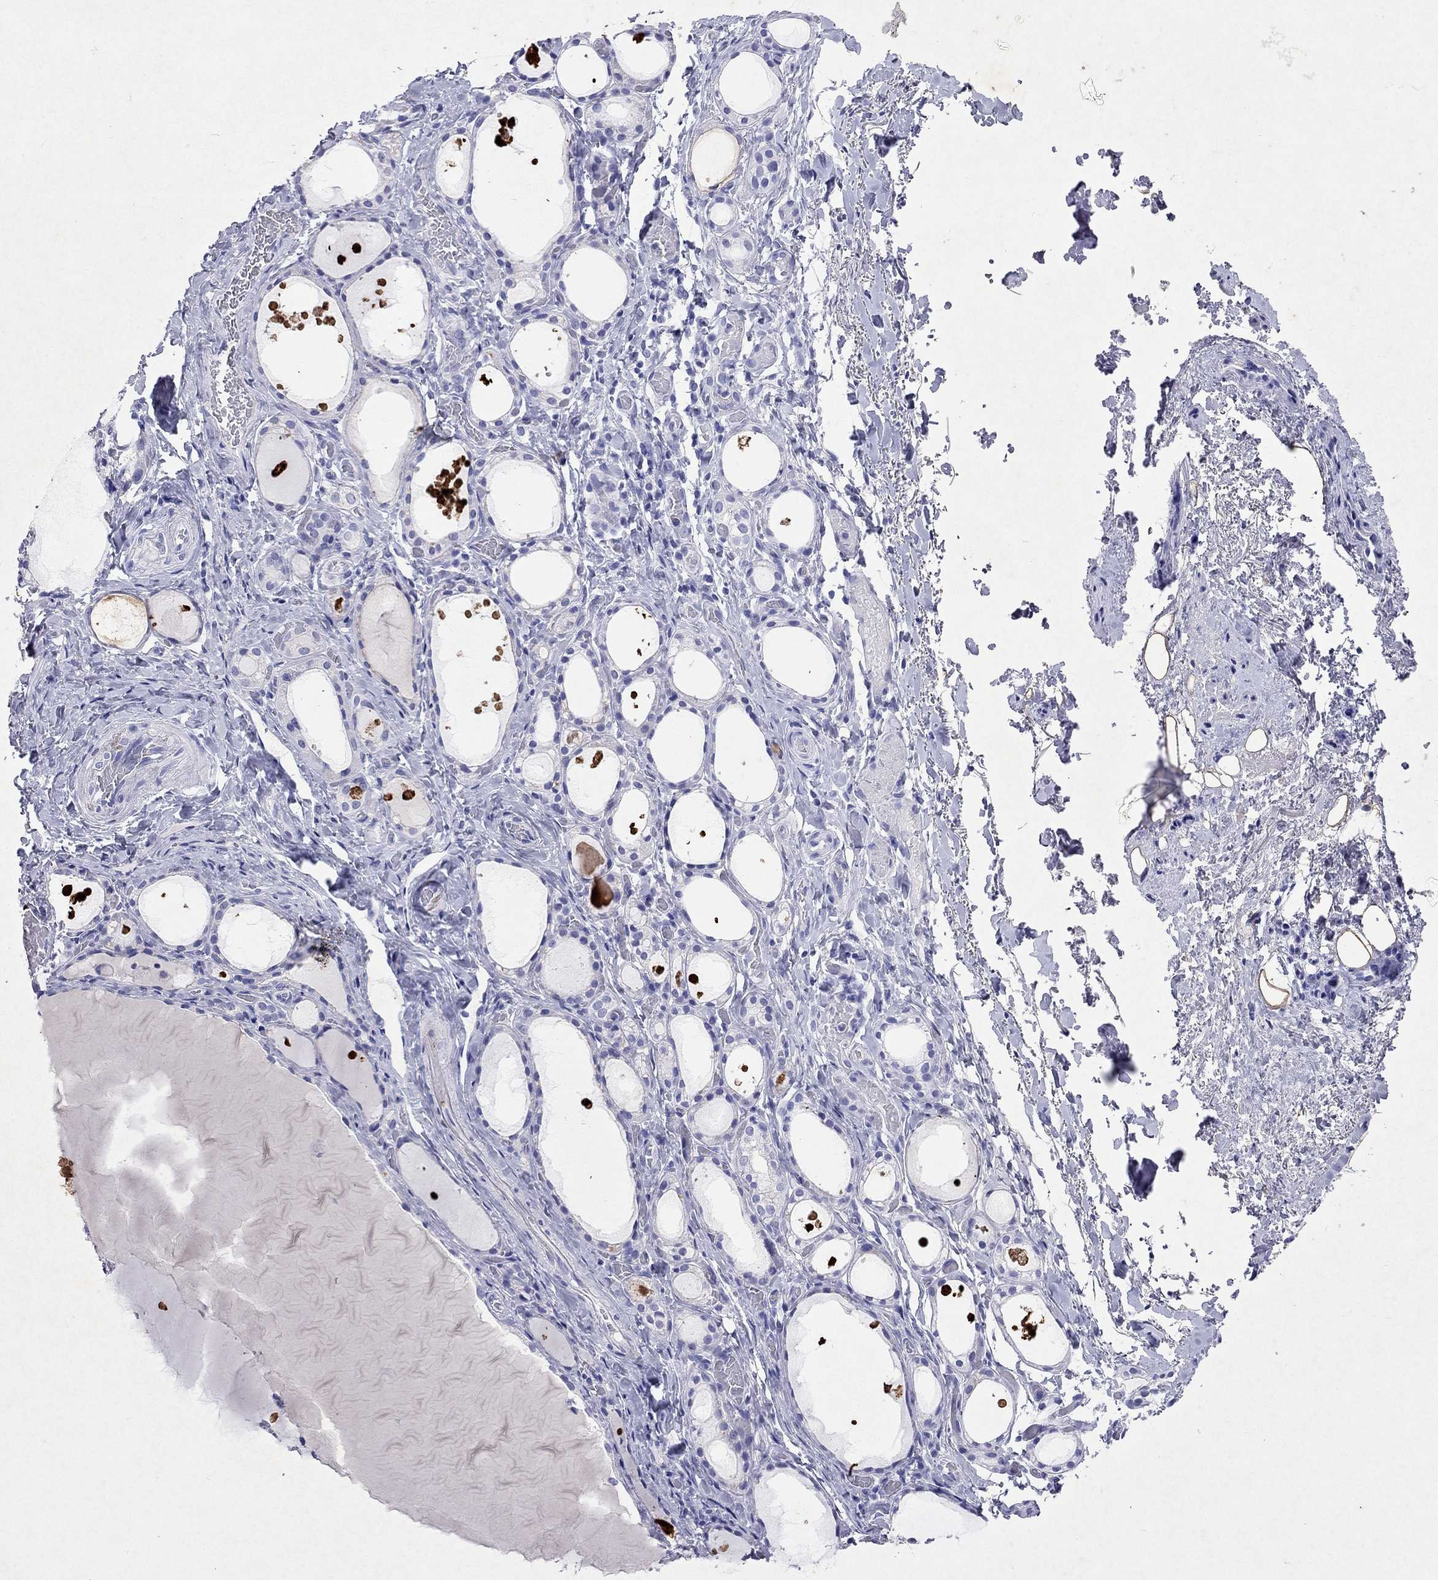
{"staining": {"intensity": "negative", "quantity": "none", "location": "none"}, "tissue": "thyroid gland", "cell_type": "Glandular cells", "image_type": "normal", "snomed": [{"axis": "morphology", "description": "Normal tissue, NOS"}, {"axis": "topography", "description": "Thyroid gland"}], "caption": "Immunohistochemistry micrograph of normal thyroid gland stained for a protein (brown), which shows no positivity in glandular cells. The staining was performed using DAB to visualize the protein expression in brown, while the nuclei were stained in blue with hematoxylin (Magnification: 20x).", "gene": "ARMC12", "patient": {"sex": "male", "age": 68}}